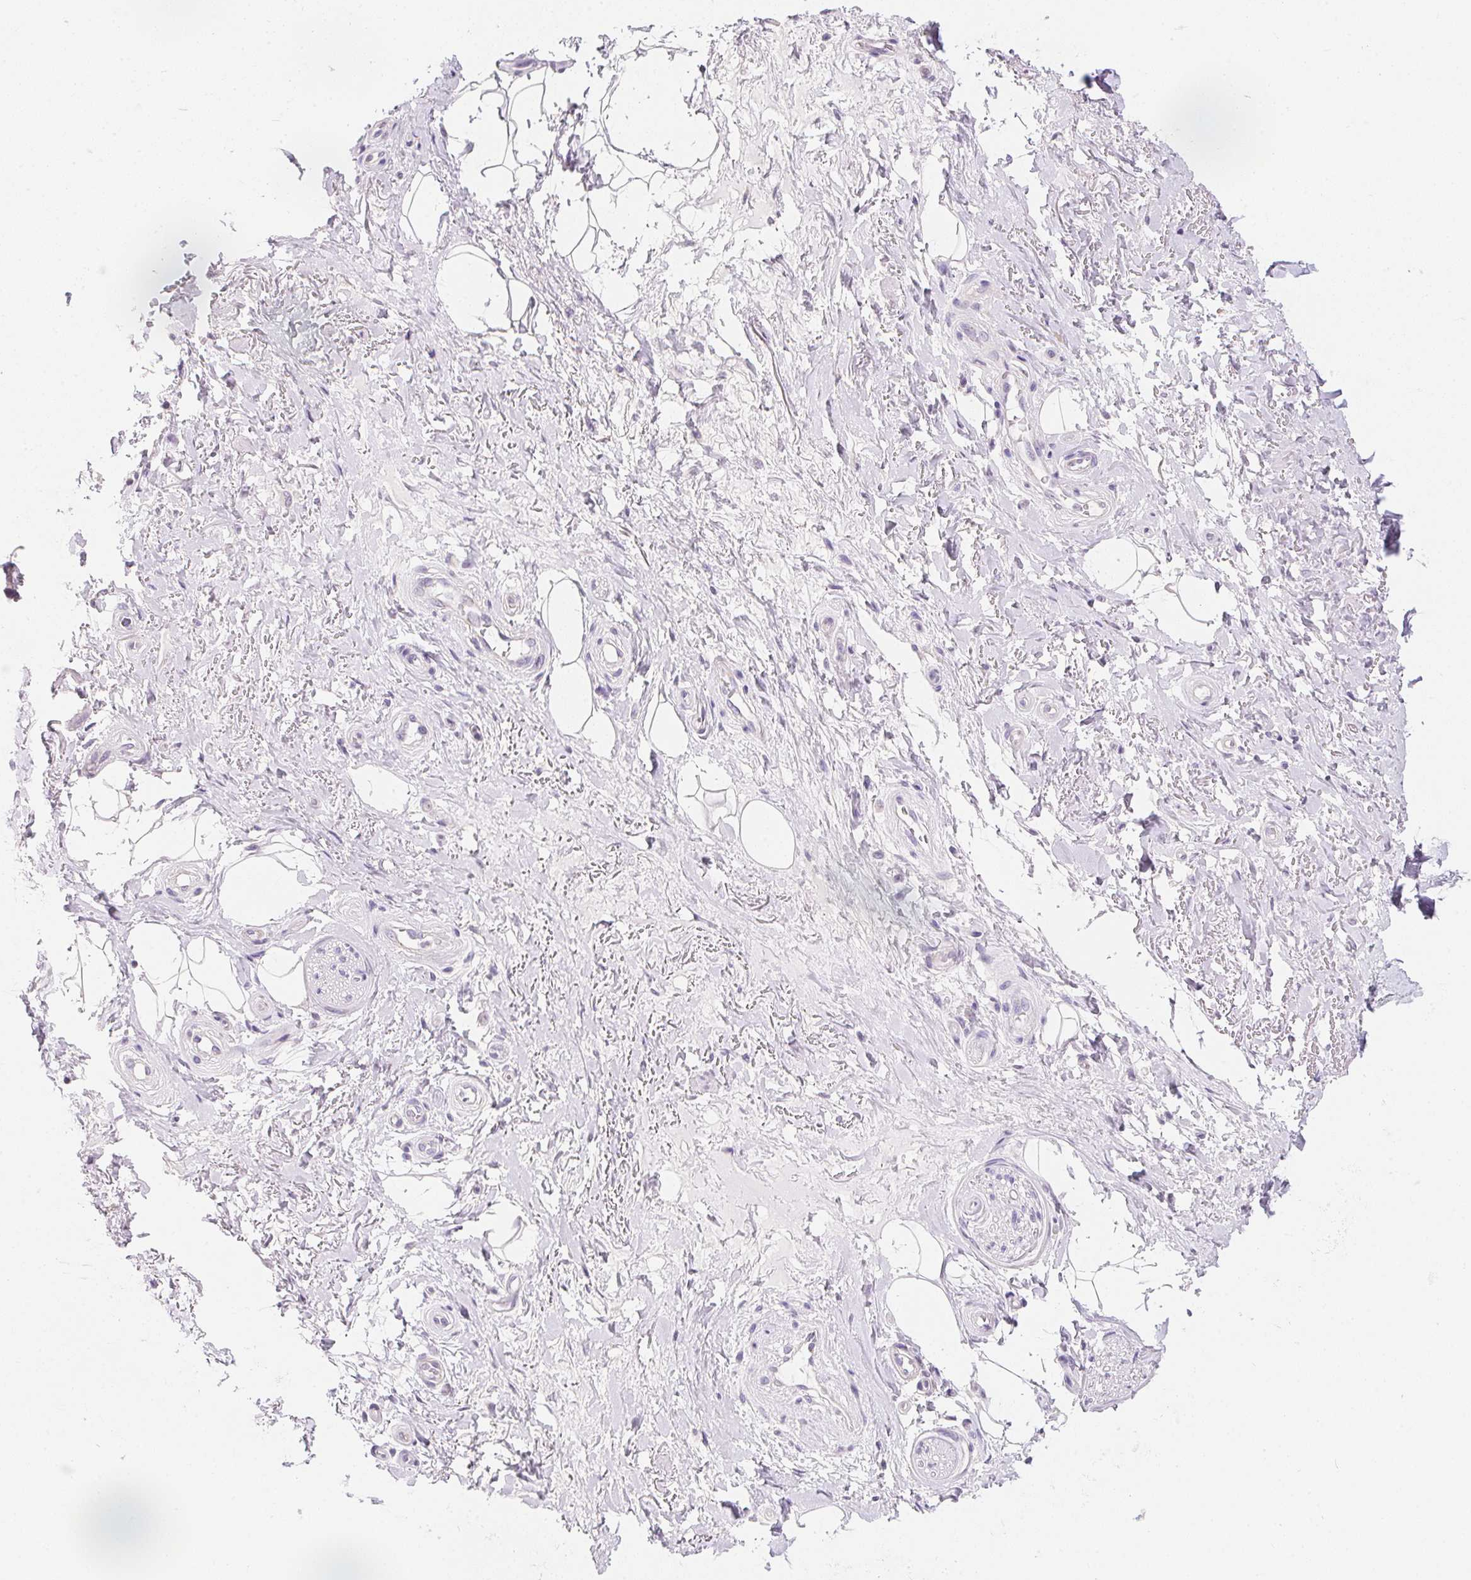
{"staining": {"intensity": "negative", "quantity": "none", "location": "none"}, "tissue": "adipose tissue", "cell_type": "Adipocytes", "image_type": "normal", "snomed": [{"axis": "morphology", "description": "Normal tissue, NOS"}, {"axis": "topography", "description": "Anal"}, {"axis": "topography", "description": "Peripheral nerve tissue"}], "caption": "The photomicrograph demonstrates no significant staining in adipocytes of adipose tissue. (Immunohistochemistry (ihc), brightfield microscopy, high magnification).", "gene": "AQP5", "patient": {"sex": "male", "age": 53}}